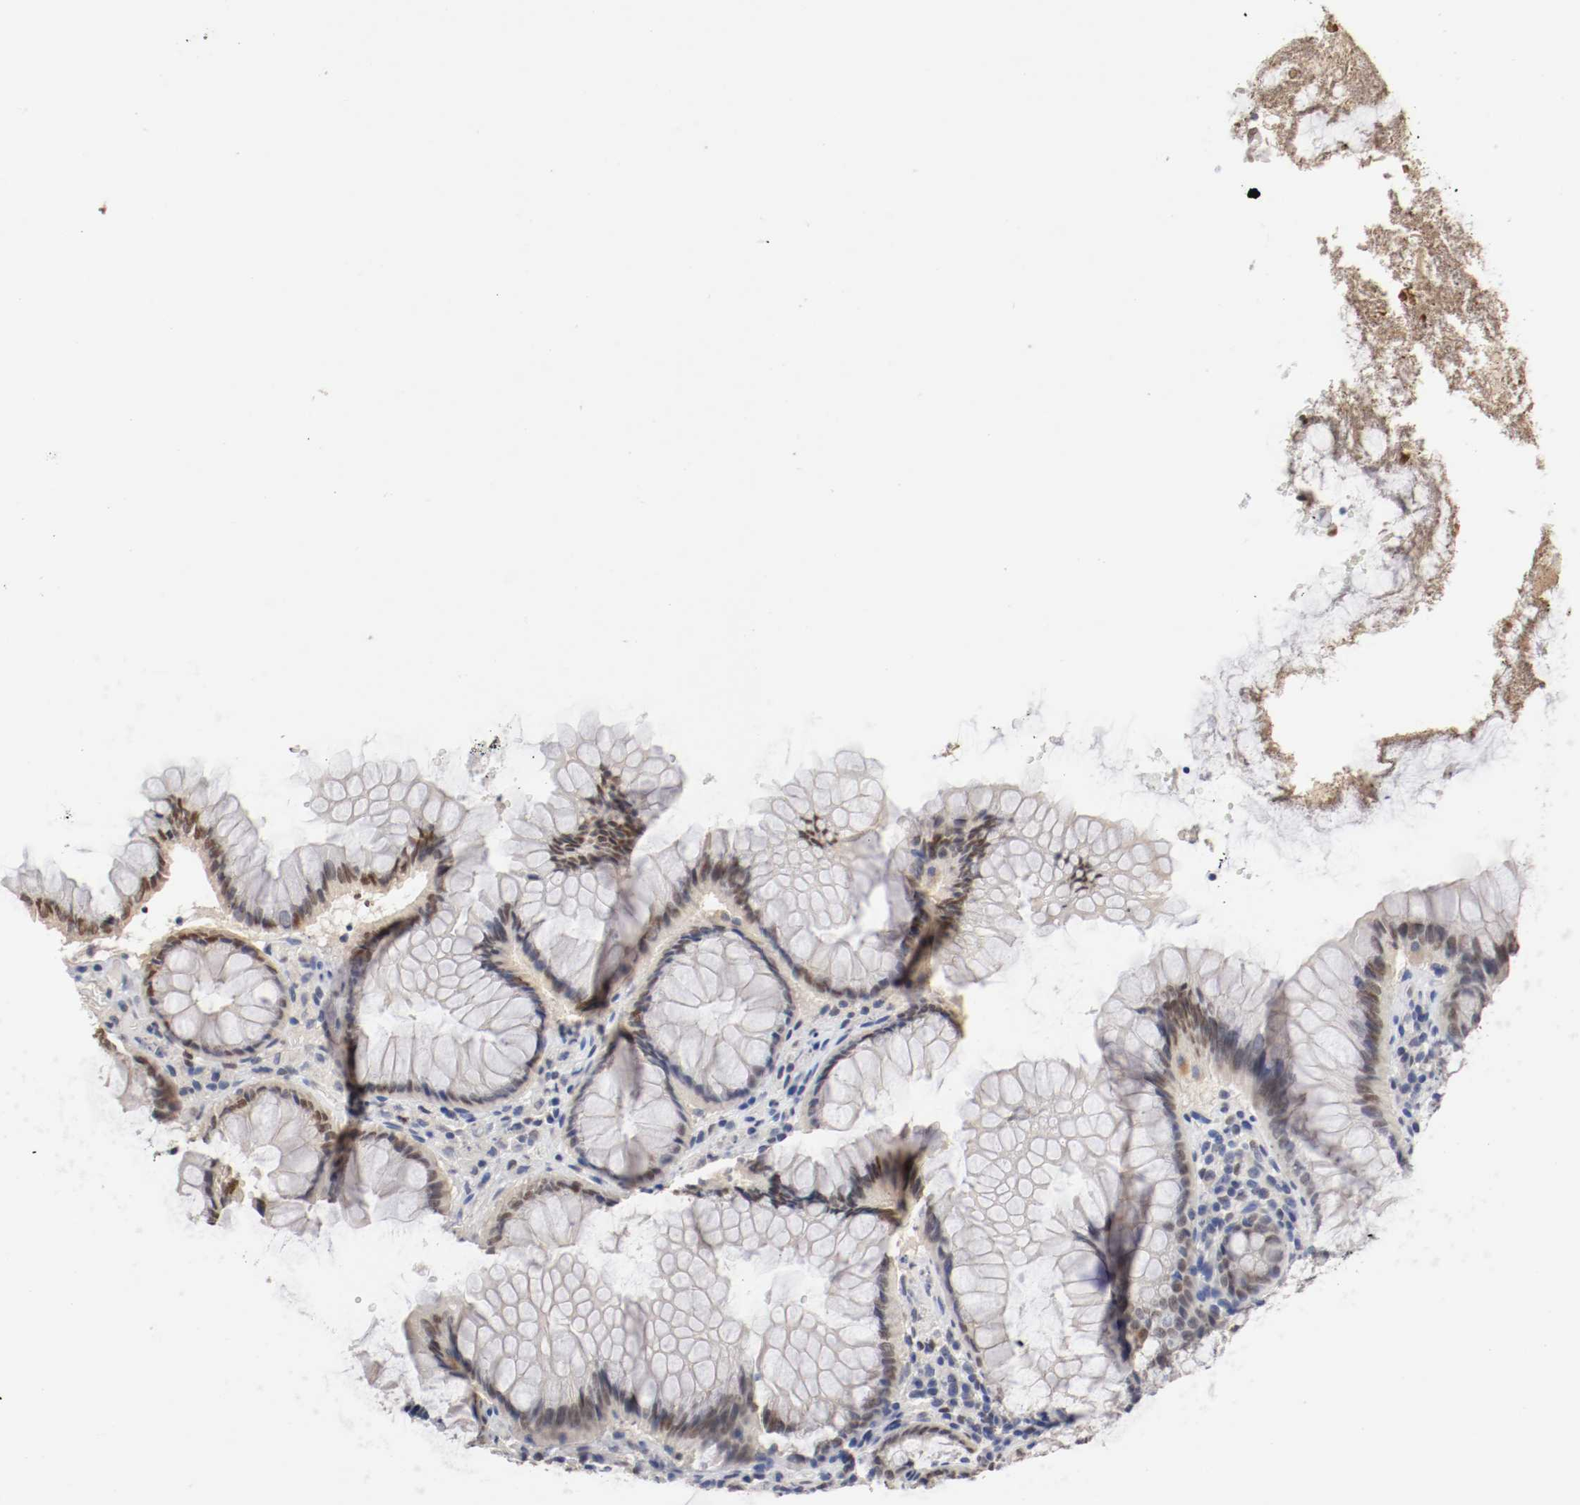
{"staining": {"intensity": "negative", "quantity": "none", "location": "none"}, "tissue": "colon", "cell_type": "Endothelial cells", "image_type": "normal", "snomed": [{"axis": "morphology", "description": "Normal tissue, NOS"}, {"axis": "topography", "description": "Colon"}], "caption": "The micrograph exhibits no significant positivity in endothelial cells of colon.", "gene": "FOSL2", "patient": {"sex": "female", "age": 46}}